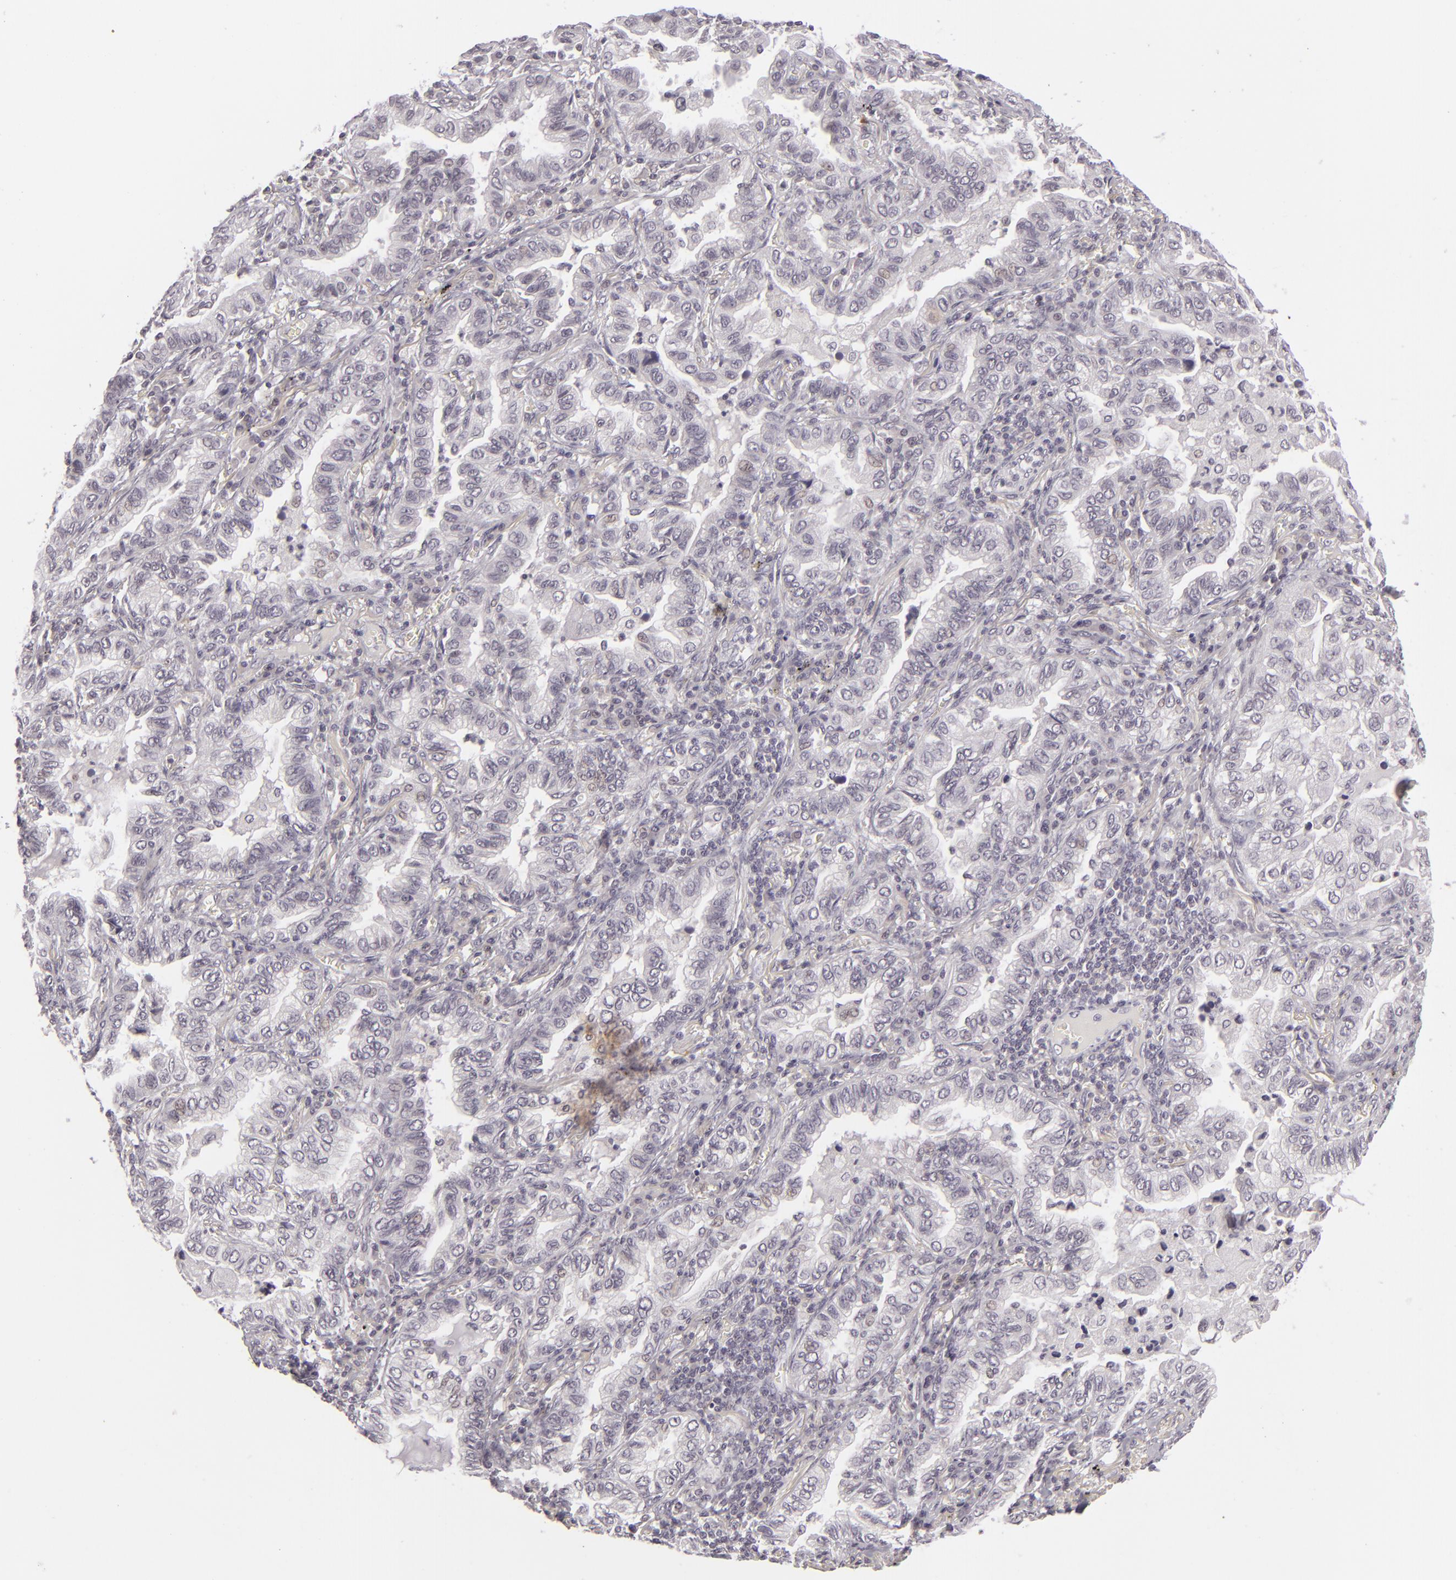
{"staining": {"intensity": "negative", "quantity": "none", "location": "none"}, "tissue": "lung cancer", "cell_type": "Tumor cells", "image_type": "cancer", "snomed": [{"axis": "morphology", "description": "Adenocarcinoma, NOS"}, {"axis": "topography", "description": "Lung"}], "caption": "Micrograph shows no significant protein expression in tumor cells of adenocarcinoma (lung). (DAB (3,3'-diaminobenzidine) immunohistochemistry visualized using brightfield microscopy, high magnification).", "gene": "DLG3", "patient": {"sex": "female", "age": 50}}